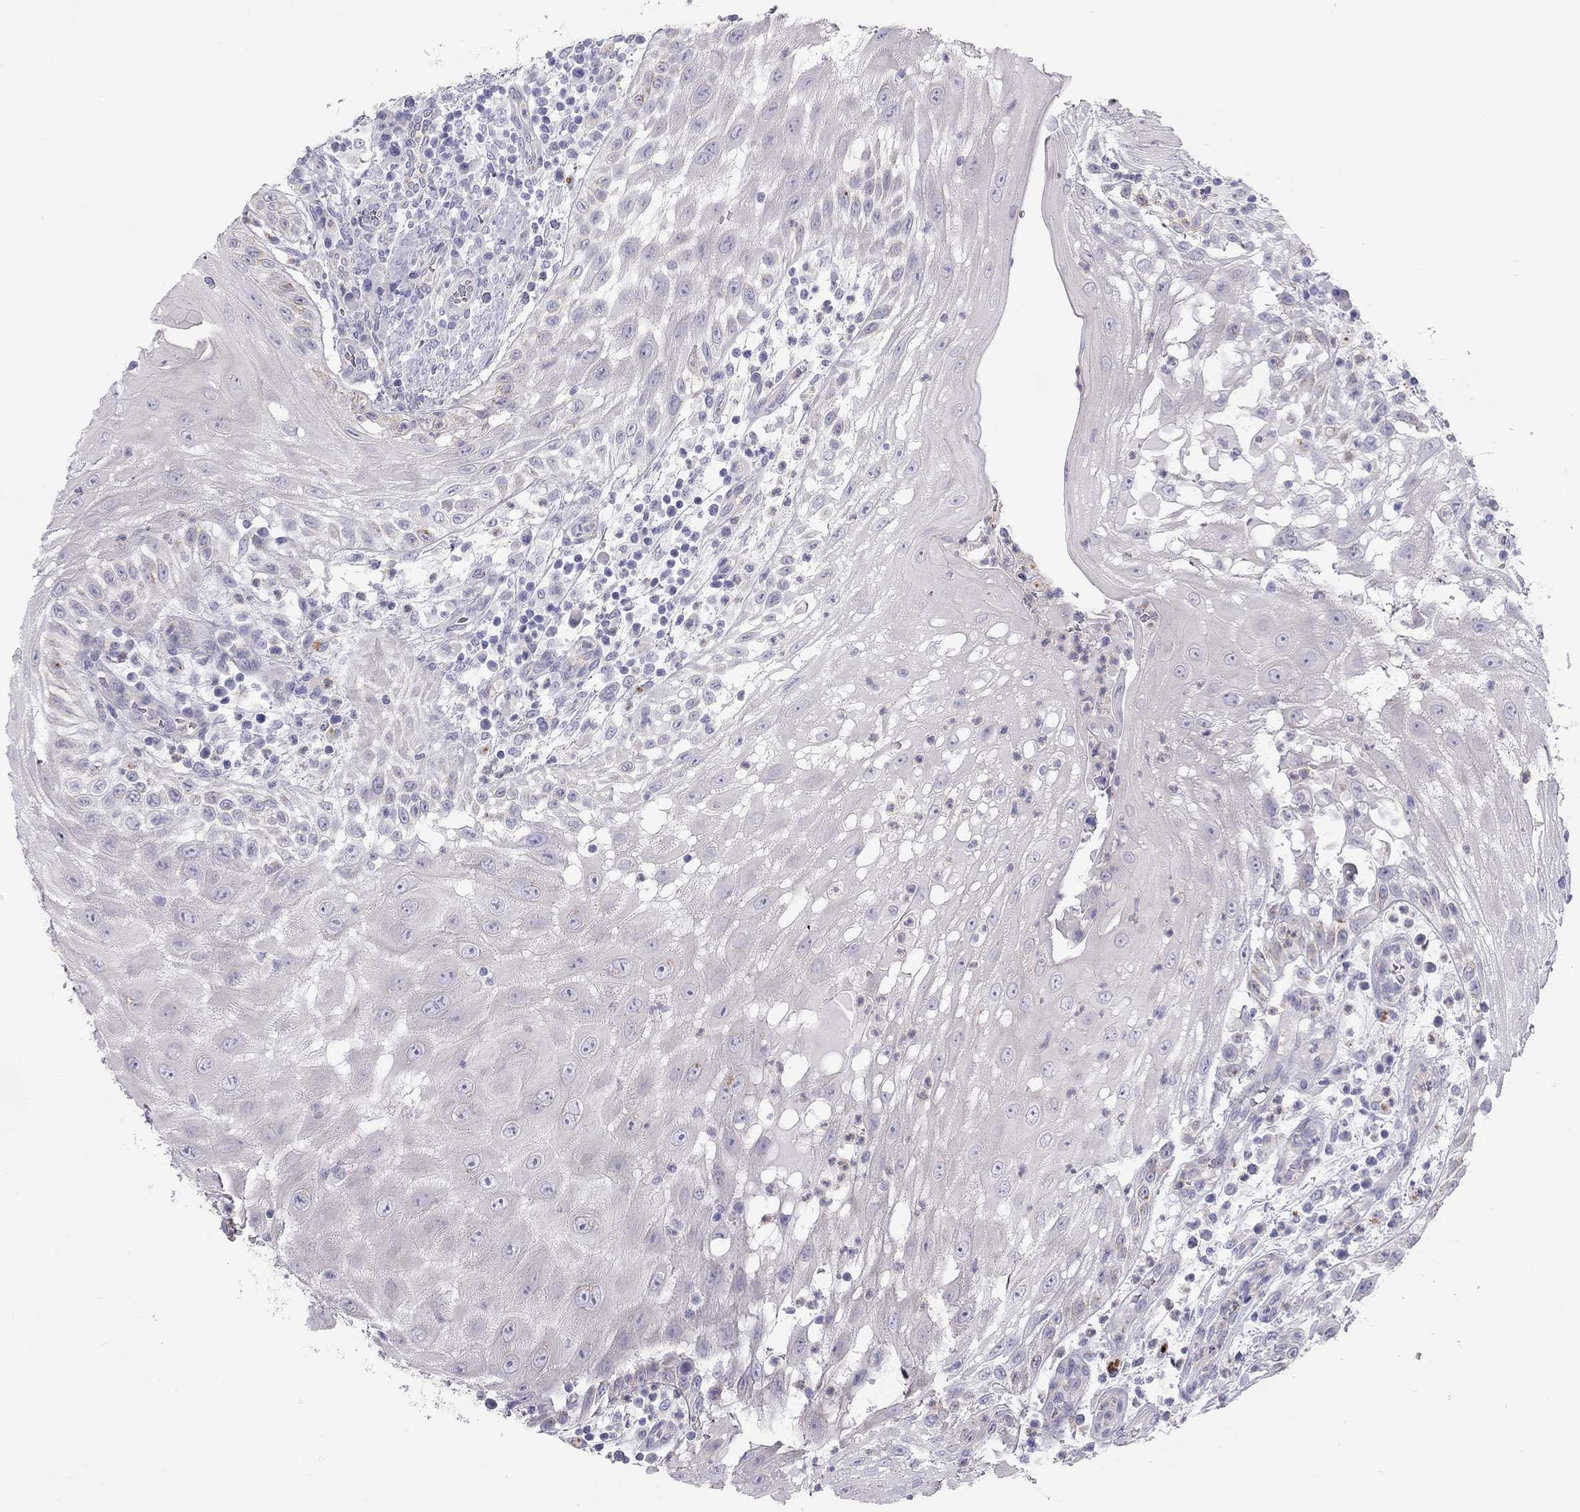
{"staining": {"intensity": "negative", "quantity": "none", "location": "none"}, "tissue": "head and neck cancer", "cell_type": "Tumor cells", "image_type": "cancer", "snomed": [{"axis": "morphology", "description": "Squamous cell carcinoma, NOS"}, {"axis": "topography", "description": "Oral tissue"}, {"axis": "topography", "description": "Head-Neck"}], "caption": "Immunohistochemistry of squamous cell carcinoma (head and neck) demonstrates no staining in tumor cells.", "gene": "TDRD6", "patient": {"sex": "male", "age": 58}}